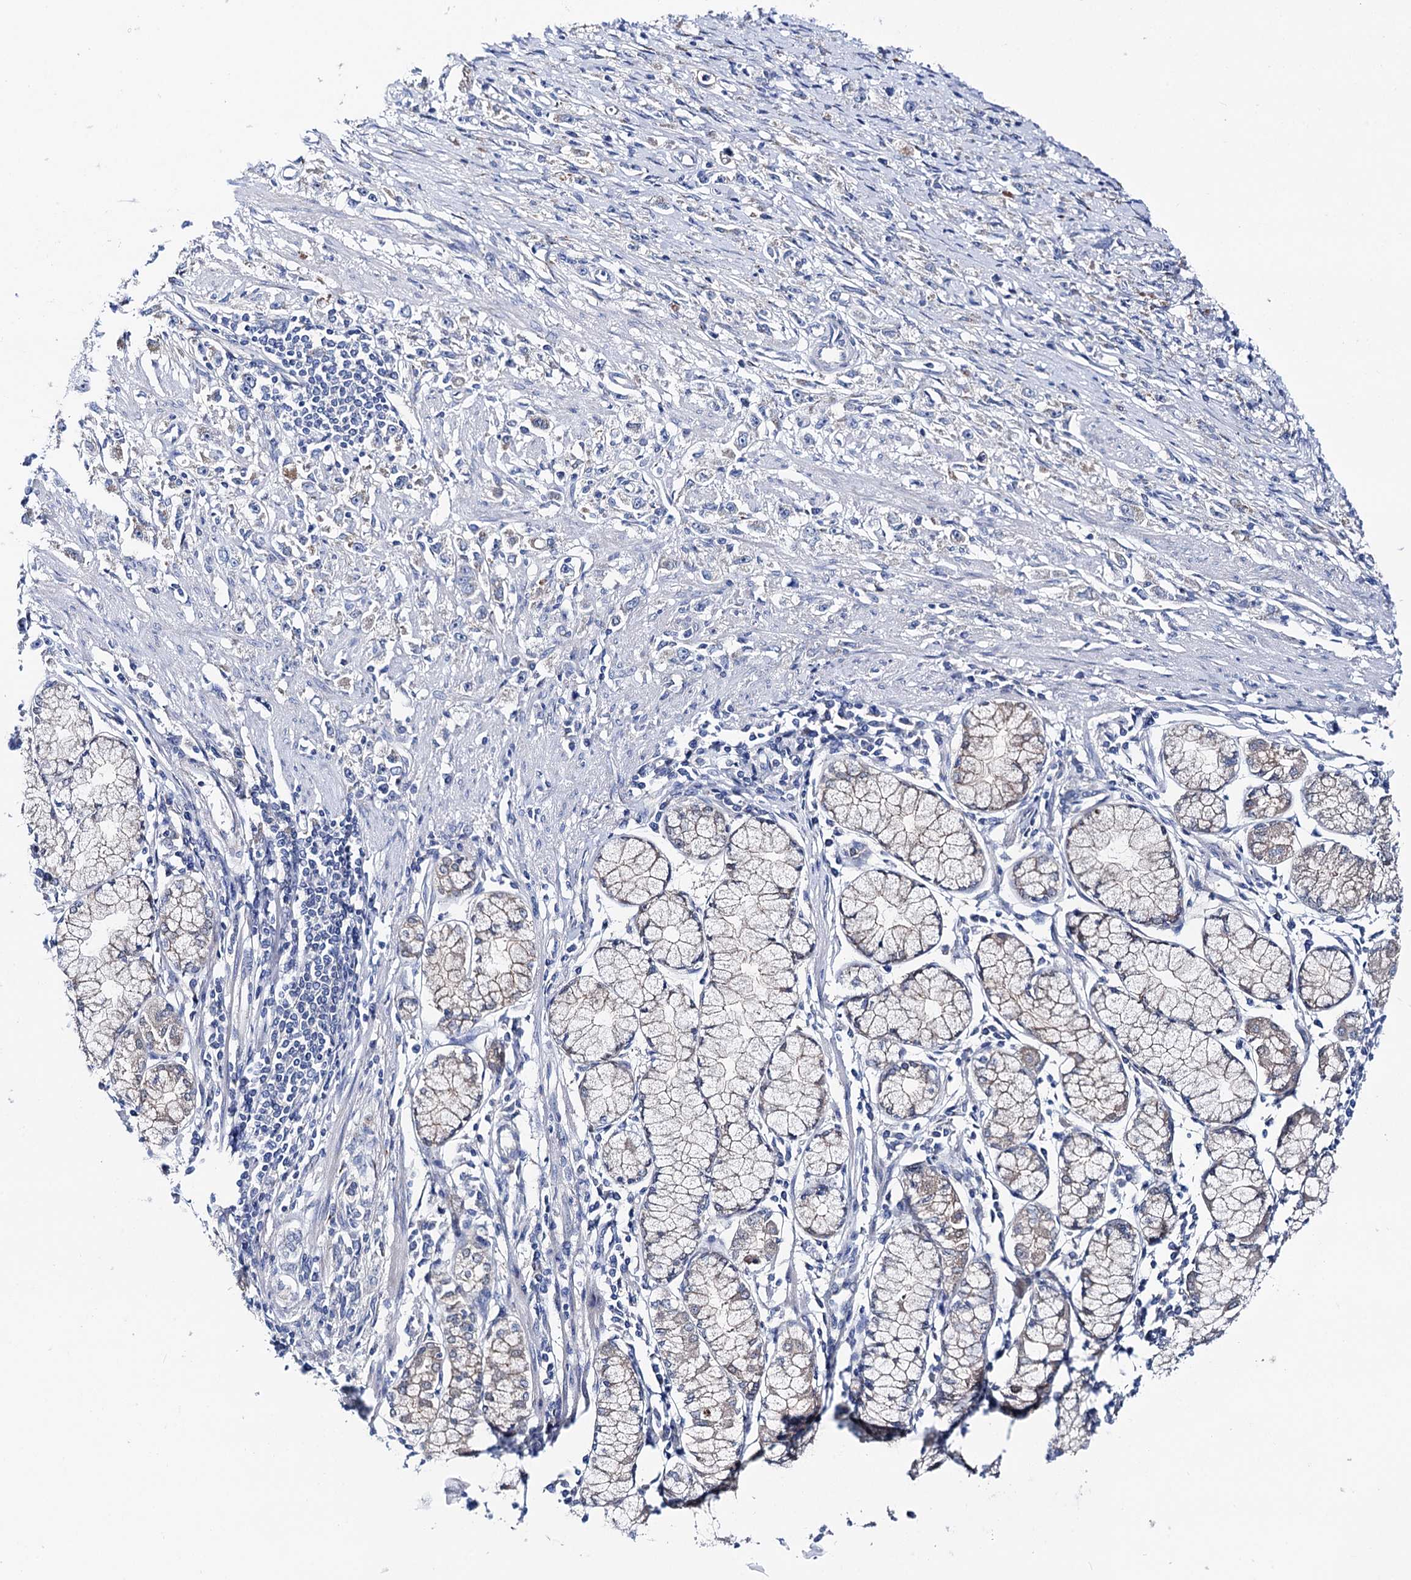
{"staining": {"intensity": "negative", "quantity": "none", "location": "none"}, "tissue": "stomach cancer", "cell_type": "Tumor cells", "image_type": "cancer", "snomed": [{"axis": "morphology", "description": "Adenocarcinoma, NOS"}, {"axis": "topography", "description": "Stomach"}], "caption": "Immunohistochemical staining of stomach cancer exhibits no significant staining in tumor cells.", "gene": "SHROOM1", "patient": {"sex": "female", "age": 59}}